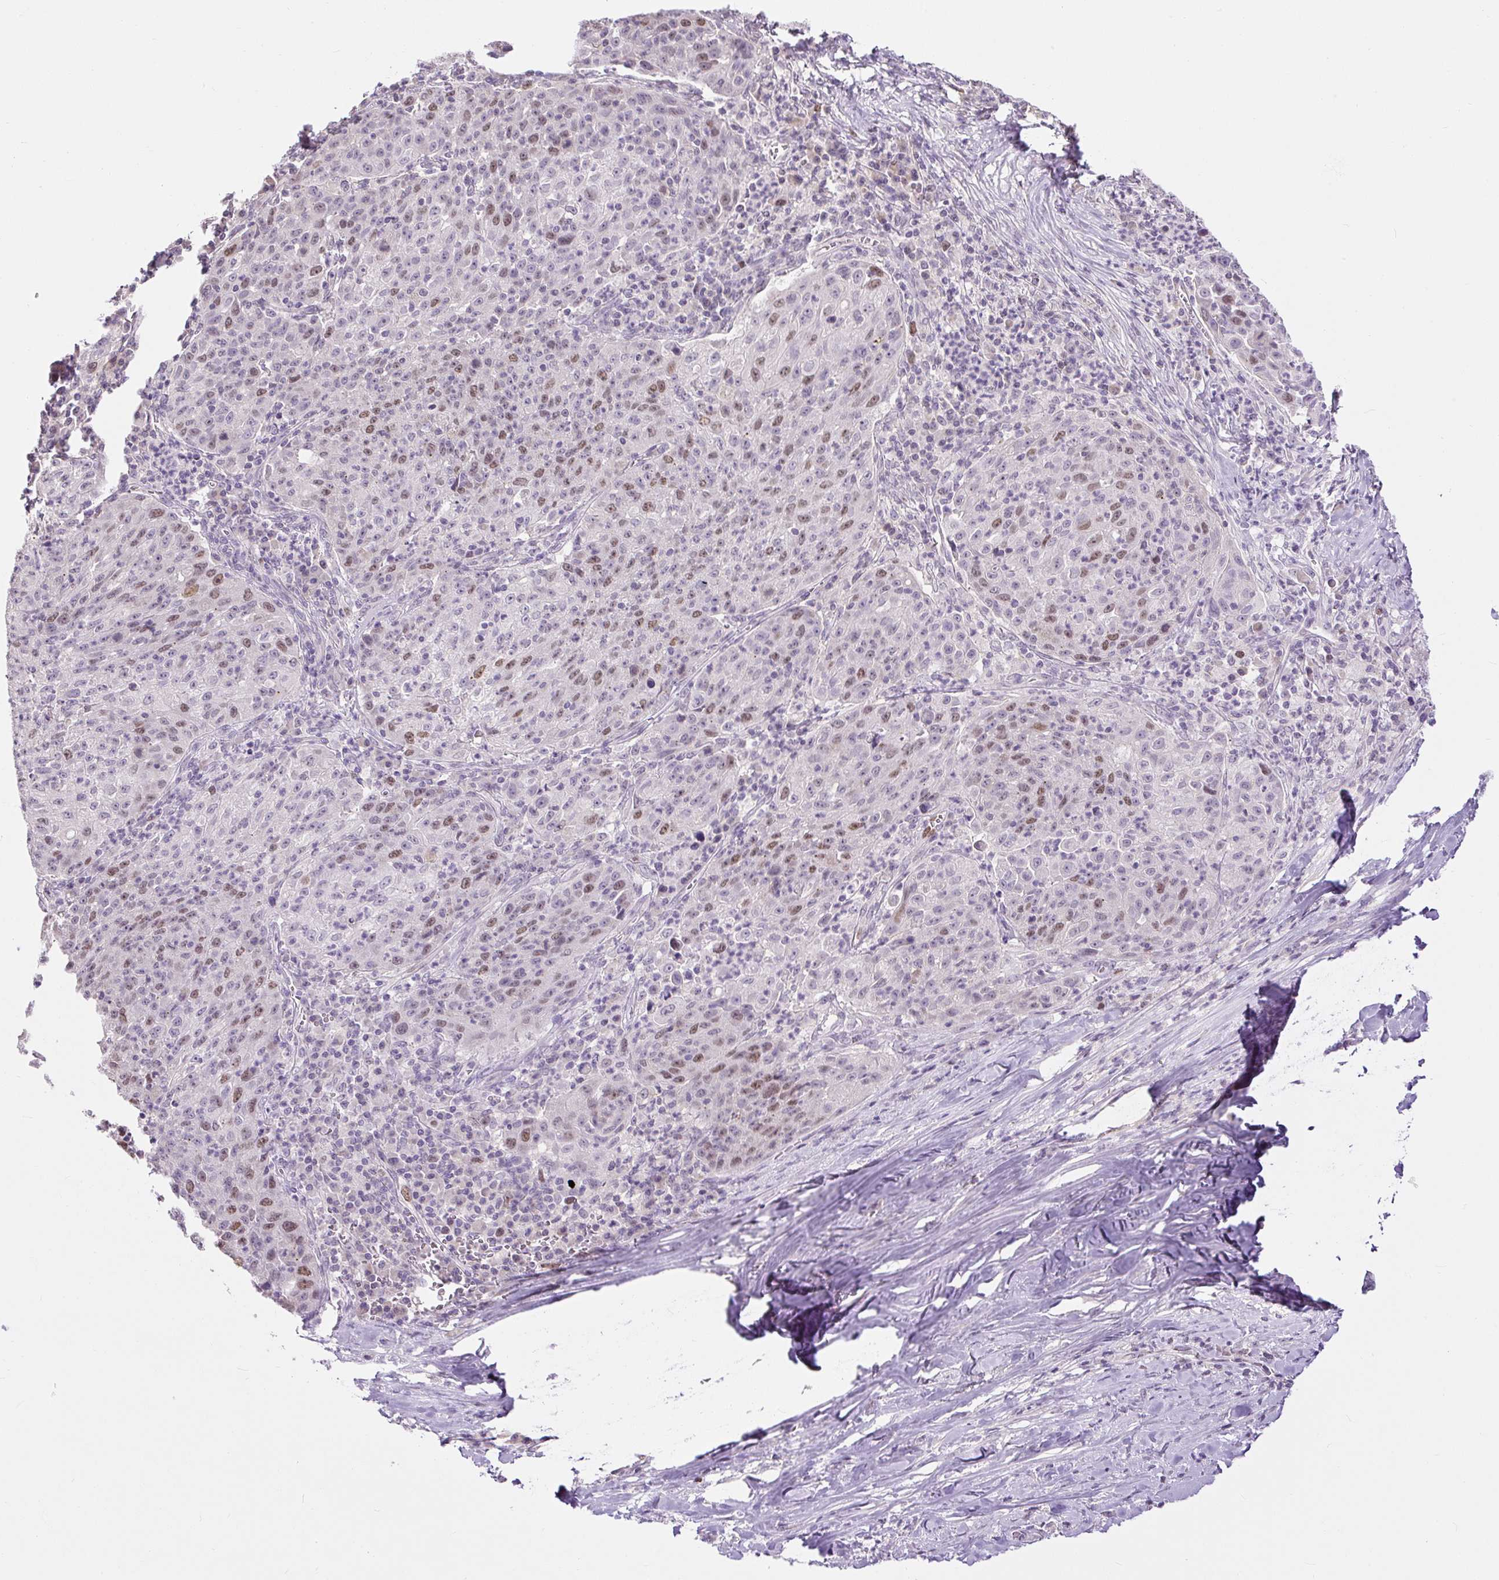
{"staining": {"intensity": "moderate", "quantity": "25%-75%", "location": "nuclear"}, "tissue": "lung cancer", "cell_type": "Tumor cells", "image_type": "cancer", "snomed": [{"axis": "morphology", "description": "Squamous cell carcinoma, NOS"}, {"axis": "morphology", "description": "Squamous cell carcinoma, metastatic, NOS"}, {"axis": "topography", "description": "Bronchus"}, {"axis": "topography", "description": "Lung"}], "caption": "Immunohistochemistry (IHC) photomicrograph of neoplastic tissue: human lung cancer stained using IHC reveals medium levels of moderate protein expression localized specifically in the nuclear of tumor cells, appearing as a nuclear brown color.", "gene": "RACGAP1", "patient": {"sex": "male", "age": 62}}